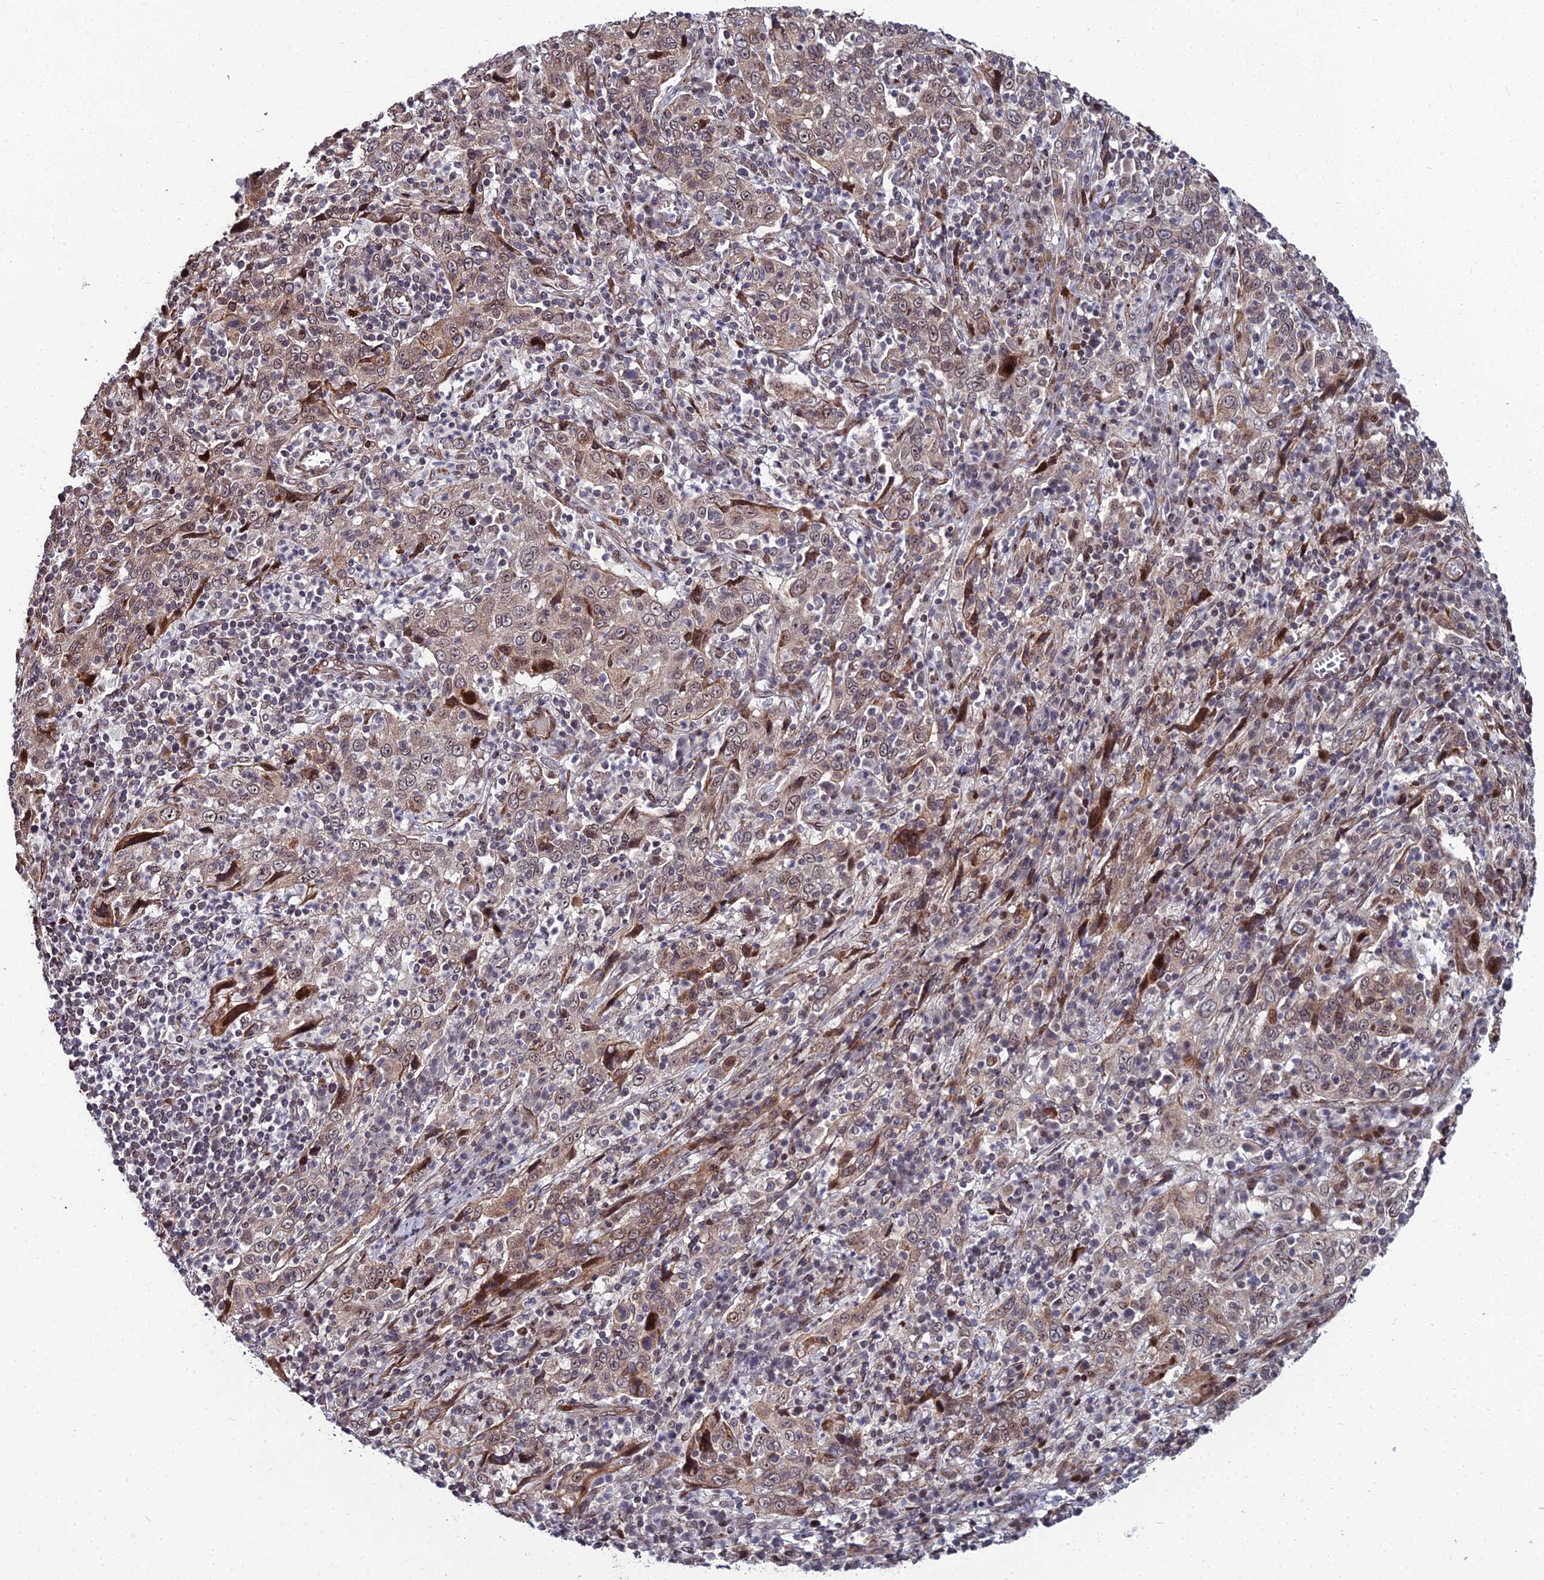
{"staining": {"intensity": "weak", "quantity": ">75%", "location": "cytoplasmic/membranous"}, "tissue": "cervical cancer", "cell_type": "Tumor cells", "image_type": "cancer", "snomed": [{"axis": "morphology", "description": "Squamous cell carcinoma, NOS"}, {"axis": "topography", "description": "Cervix"}], "caption": "Protein expression by immunohistochemistry reveals weak cytoplasmic/membranous staining in approximately >75% of tumor cells in squamous cell carcinoma (cervical).", "gene": "ZNF668", "patient": {"sex": "female", "age": 46}}